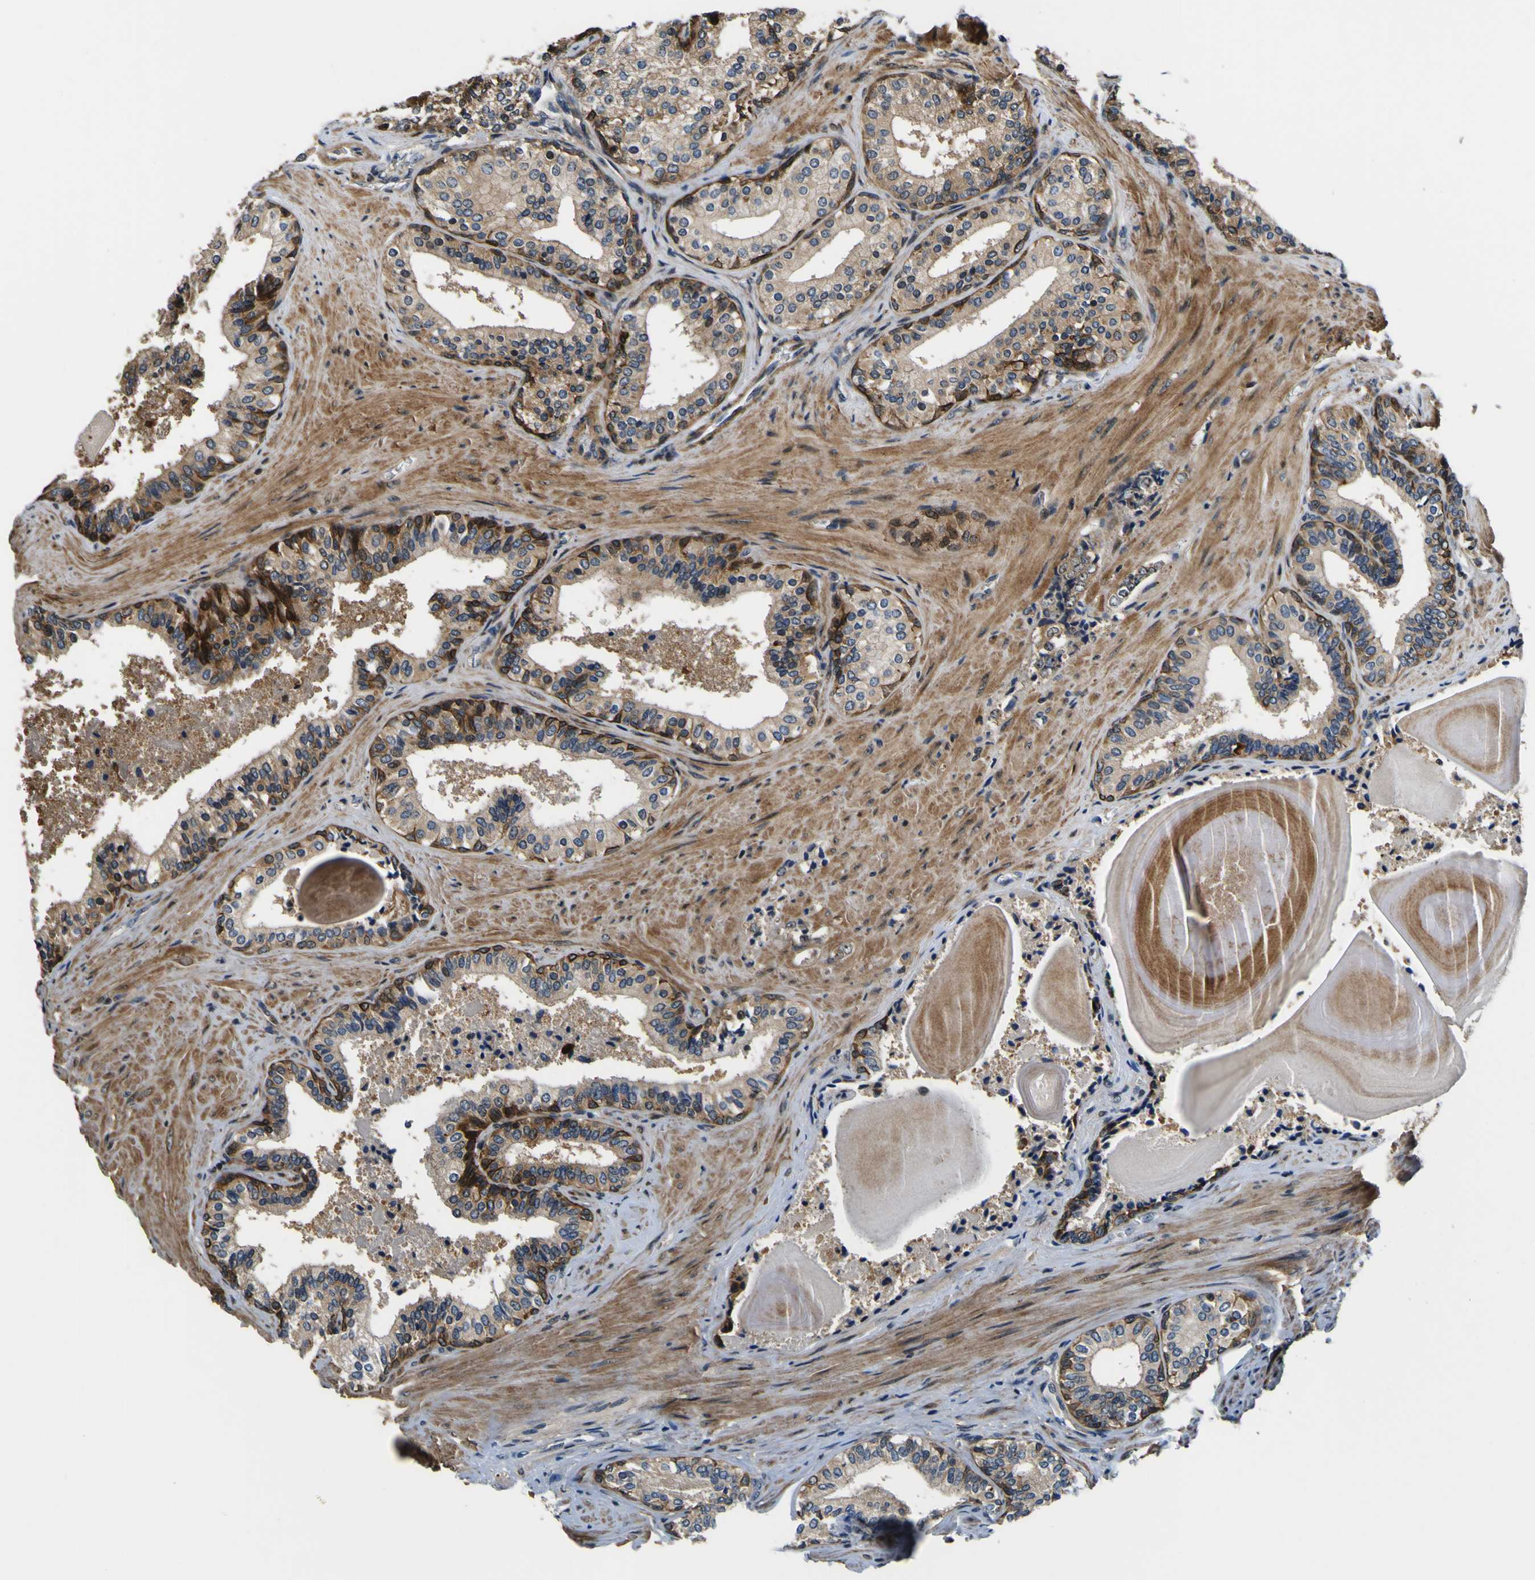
{"staining": {"intensity": "weak", "quantity": ">75%", "location": "cytoplasmic/membranous,nuclear"}, "tissue": "prostate cancer", "cell_type": "Tumor cells", "image_type": "cancer", "snomed": [{"axis": "morphology", "description": "Adenocarcinoma, Low grade"}, {"axis": "topography", "description": "Prostate"}], "caption": "Human low-grade adenocarcinoma (prostate) stained with a brown dye displays weak cytoplasmic/membranous and nuclear positive positivity in approximately >75% of tumor cells.", "gene": "LRP4", "patient": {"sex": "male", "age": 60}}